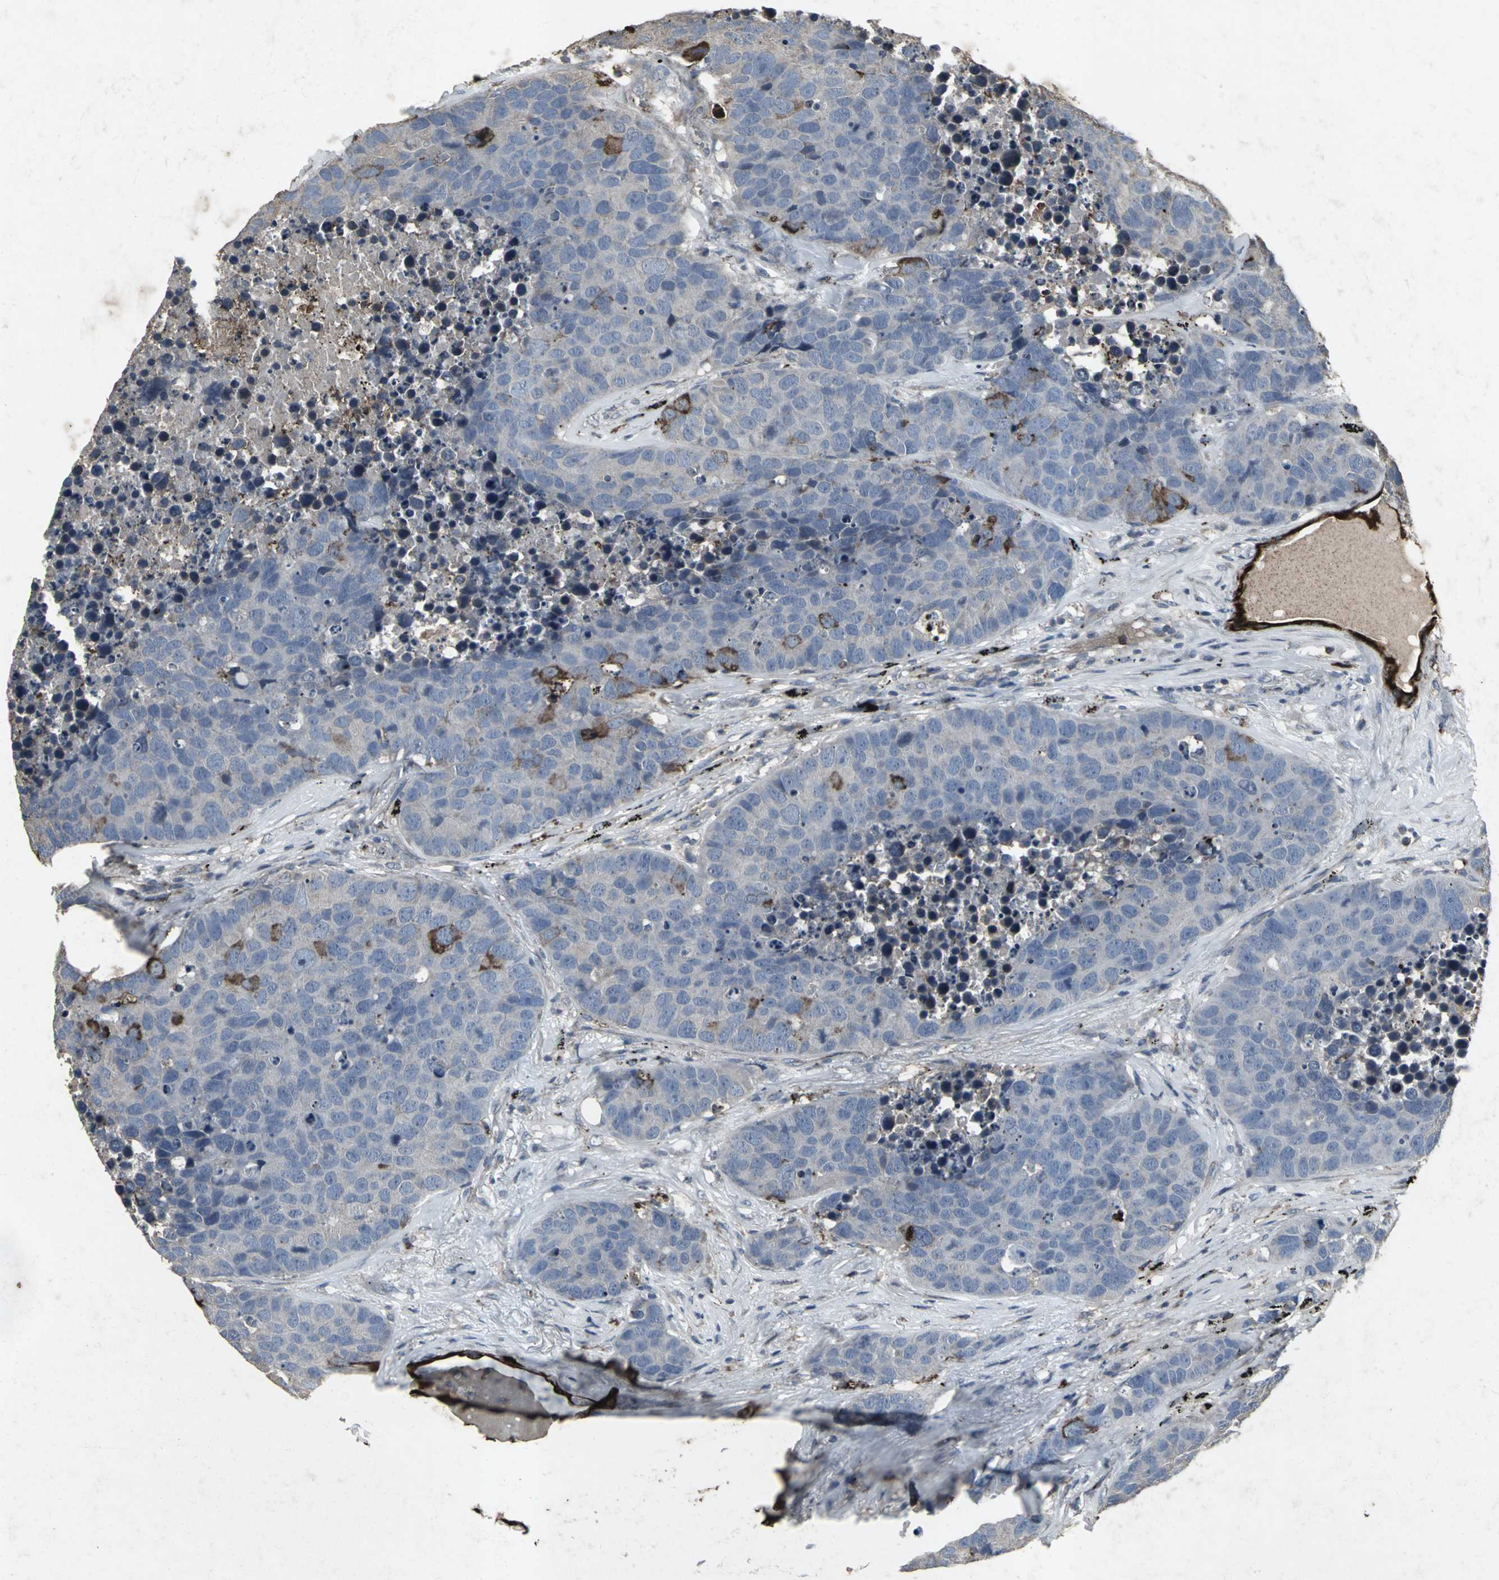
{"staining": {"intensity": "strong", "quantity": "<25%", "location": "cytoplasmic/membranous"}, "tissue": "carcinoid", "cell_type": "Tumor cells", "image_type": "cancer", "snomed": [{"axis": "morphology", "description": "Carcinoid, malignant, NOS"}, {"axis": "topography", "description": "Lung"}], "caption": "Approximately <25% of tumor cells in carcinoid (malignant) reveal strong cytoplasmic/membranous protein positivity as visualized by brown immunohistochemical staining.", "gene": "CCR9", "patient": {"sex": "male", "age": 60}}